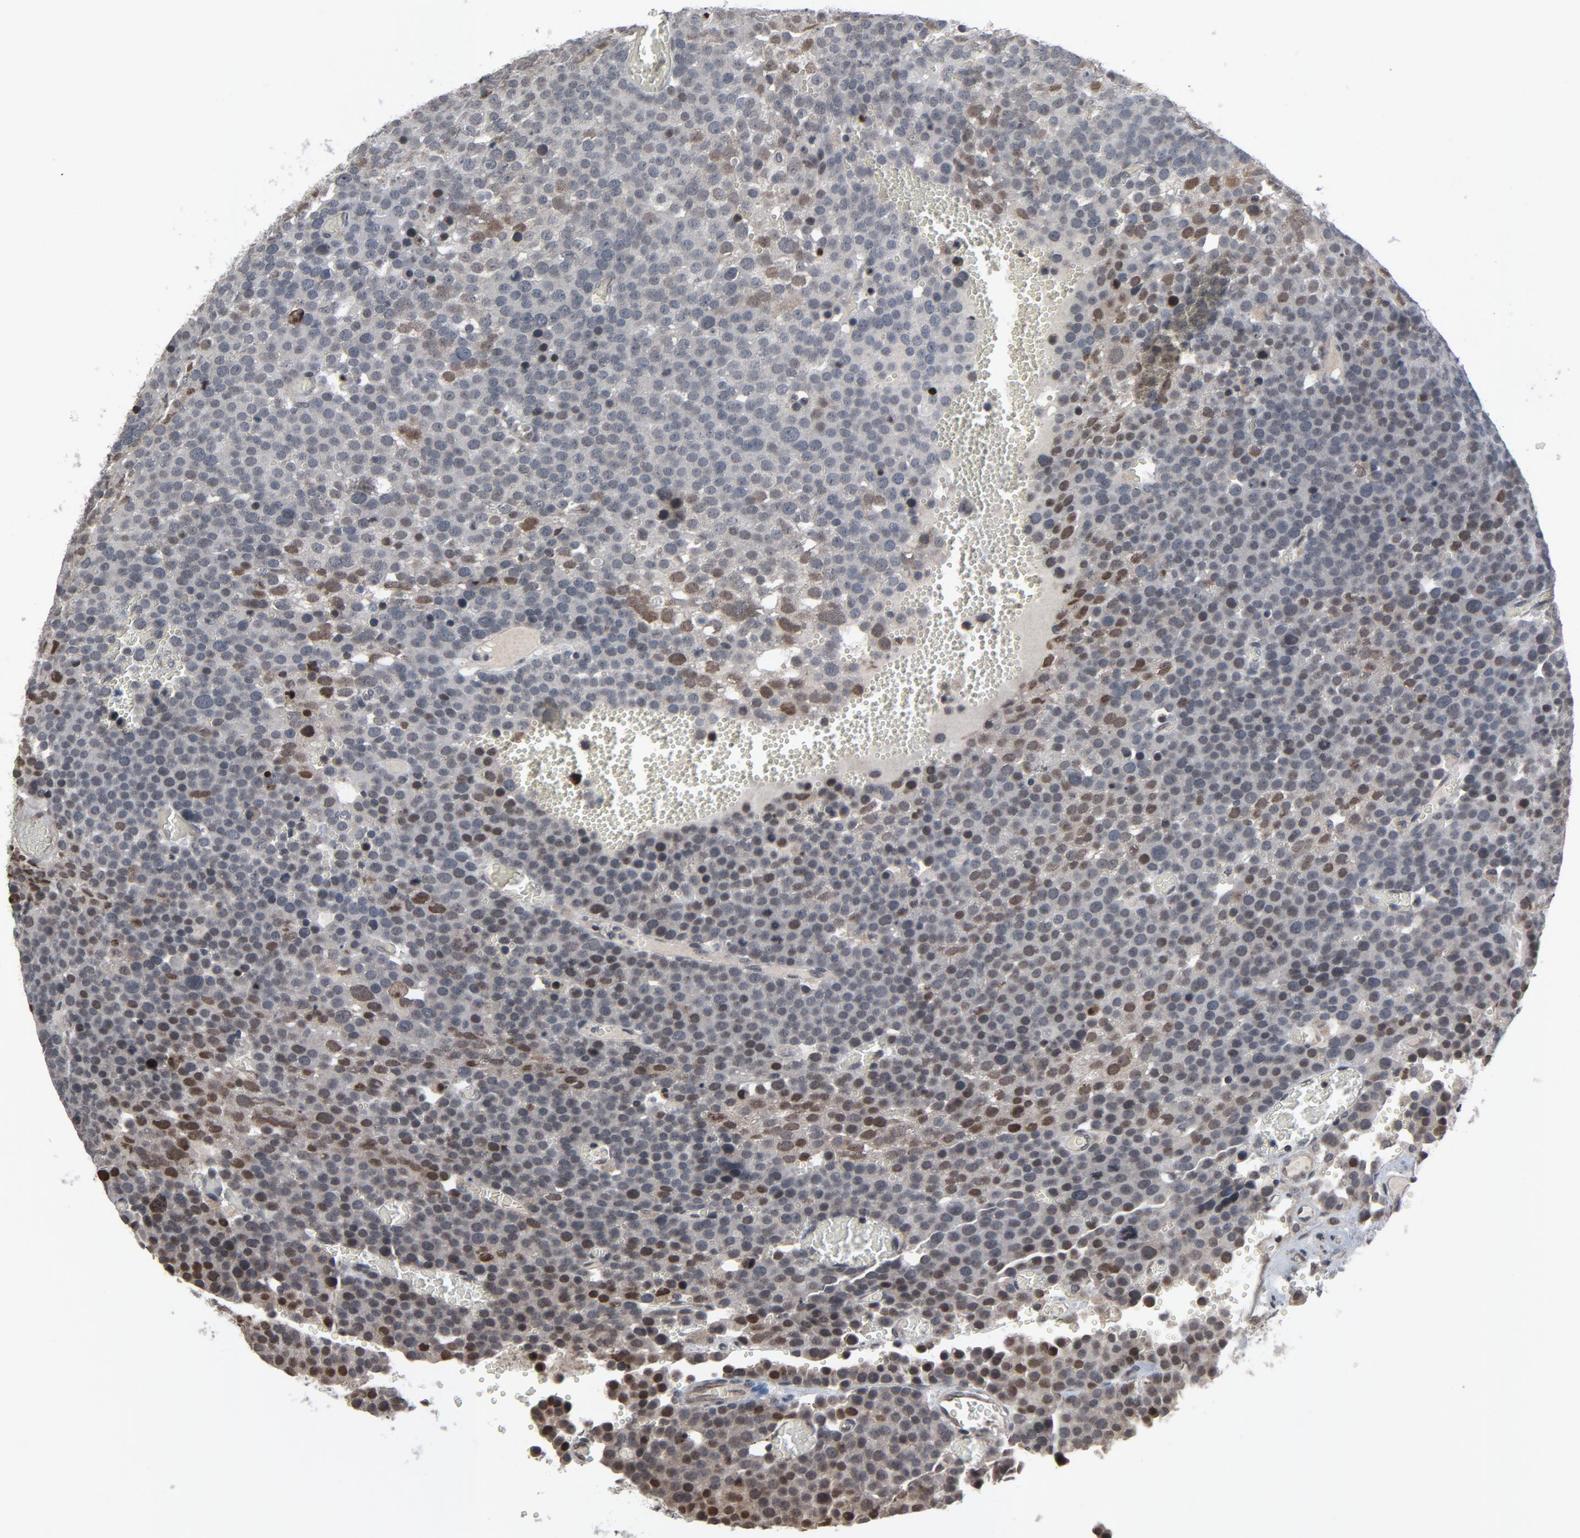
{"staining": {"intensity": "strong", "quantity": "<25%", "location": "cytoplasmic/membranous,nuclear"}, "tissue": "testis cancer", "cell_type": "Tumor cells", "image_type": "cancer", "snomed": [{"axis": "morphology", "description": "Seminoma, NOS"}, {"axis": "topography", "description": "Testis"}], "caption": "Testis cancer stained with DAB (3,3'-diaminobenzidine) IHC reveals medium levels of strong cytoplasmic/membranous and nuclear positivity in about <25% of tumor cells.", "gene": "POM121", "patient": {"sex": "male", "age": 71}}